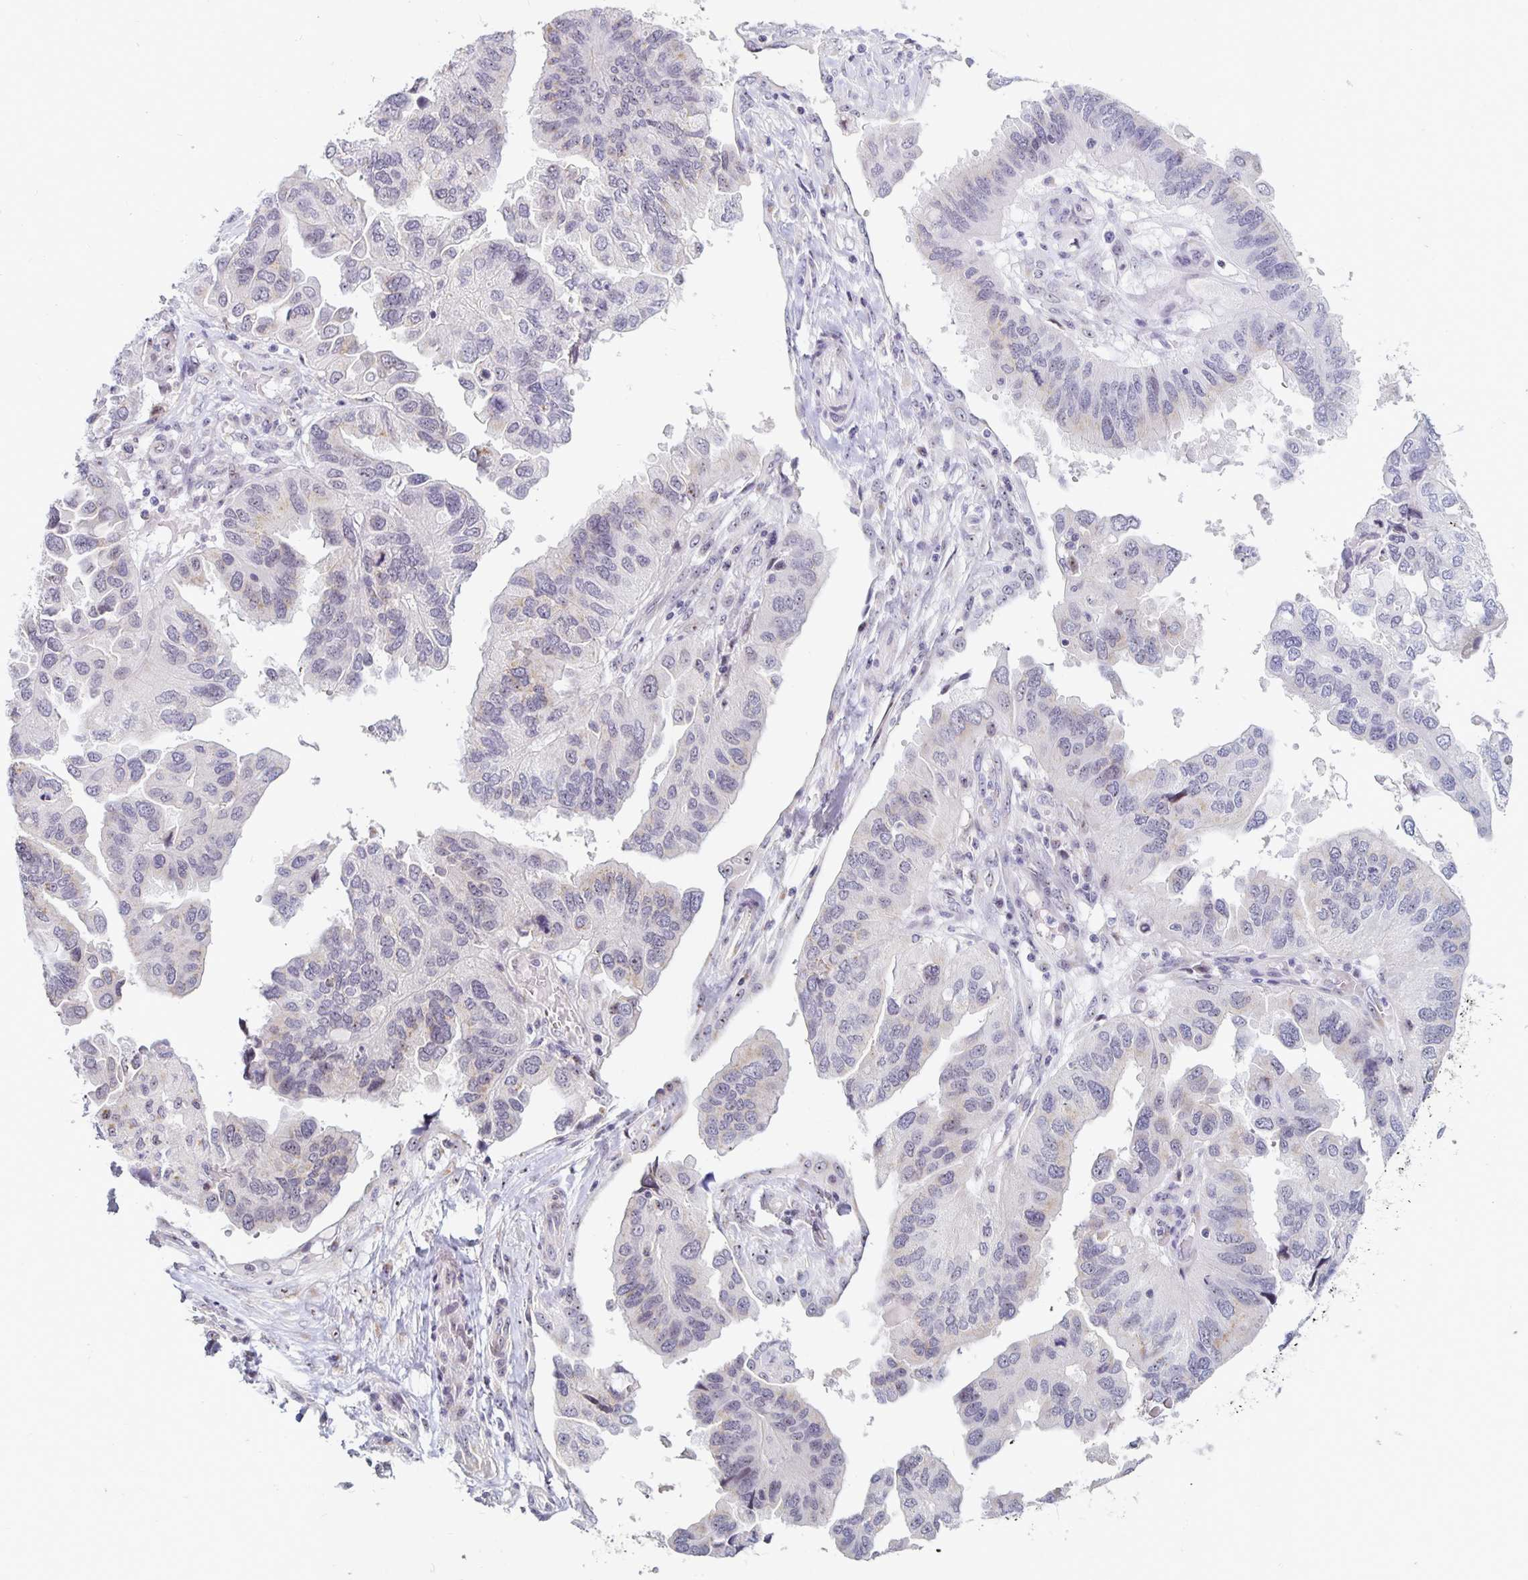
{"staining": {"intensity": "weak", "quantity": "<25%", "location": "nuclear"}, "tissue": "ovarian cancer", "cell_type": "Tumor cells", "image_type": "cancer", "snomed": [{"axis": "morphology", "description": "Cystadenocarcinoma, serous, NOS"}, {"axis": "topography", "description": "Ovary"}], "caption": "A micrograph of ovarian serous cystadenocarcinoma stained for a protein exhibits no brown staining in tumor cells. (DAB immunohistochemistry with hematoxylin counter stain).", "gene": "NUP85", "patient": {"sex": "female", "age": 79}}